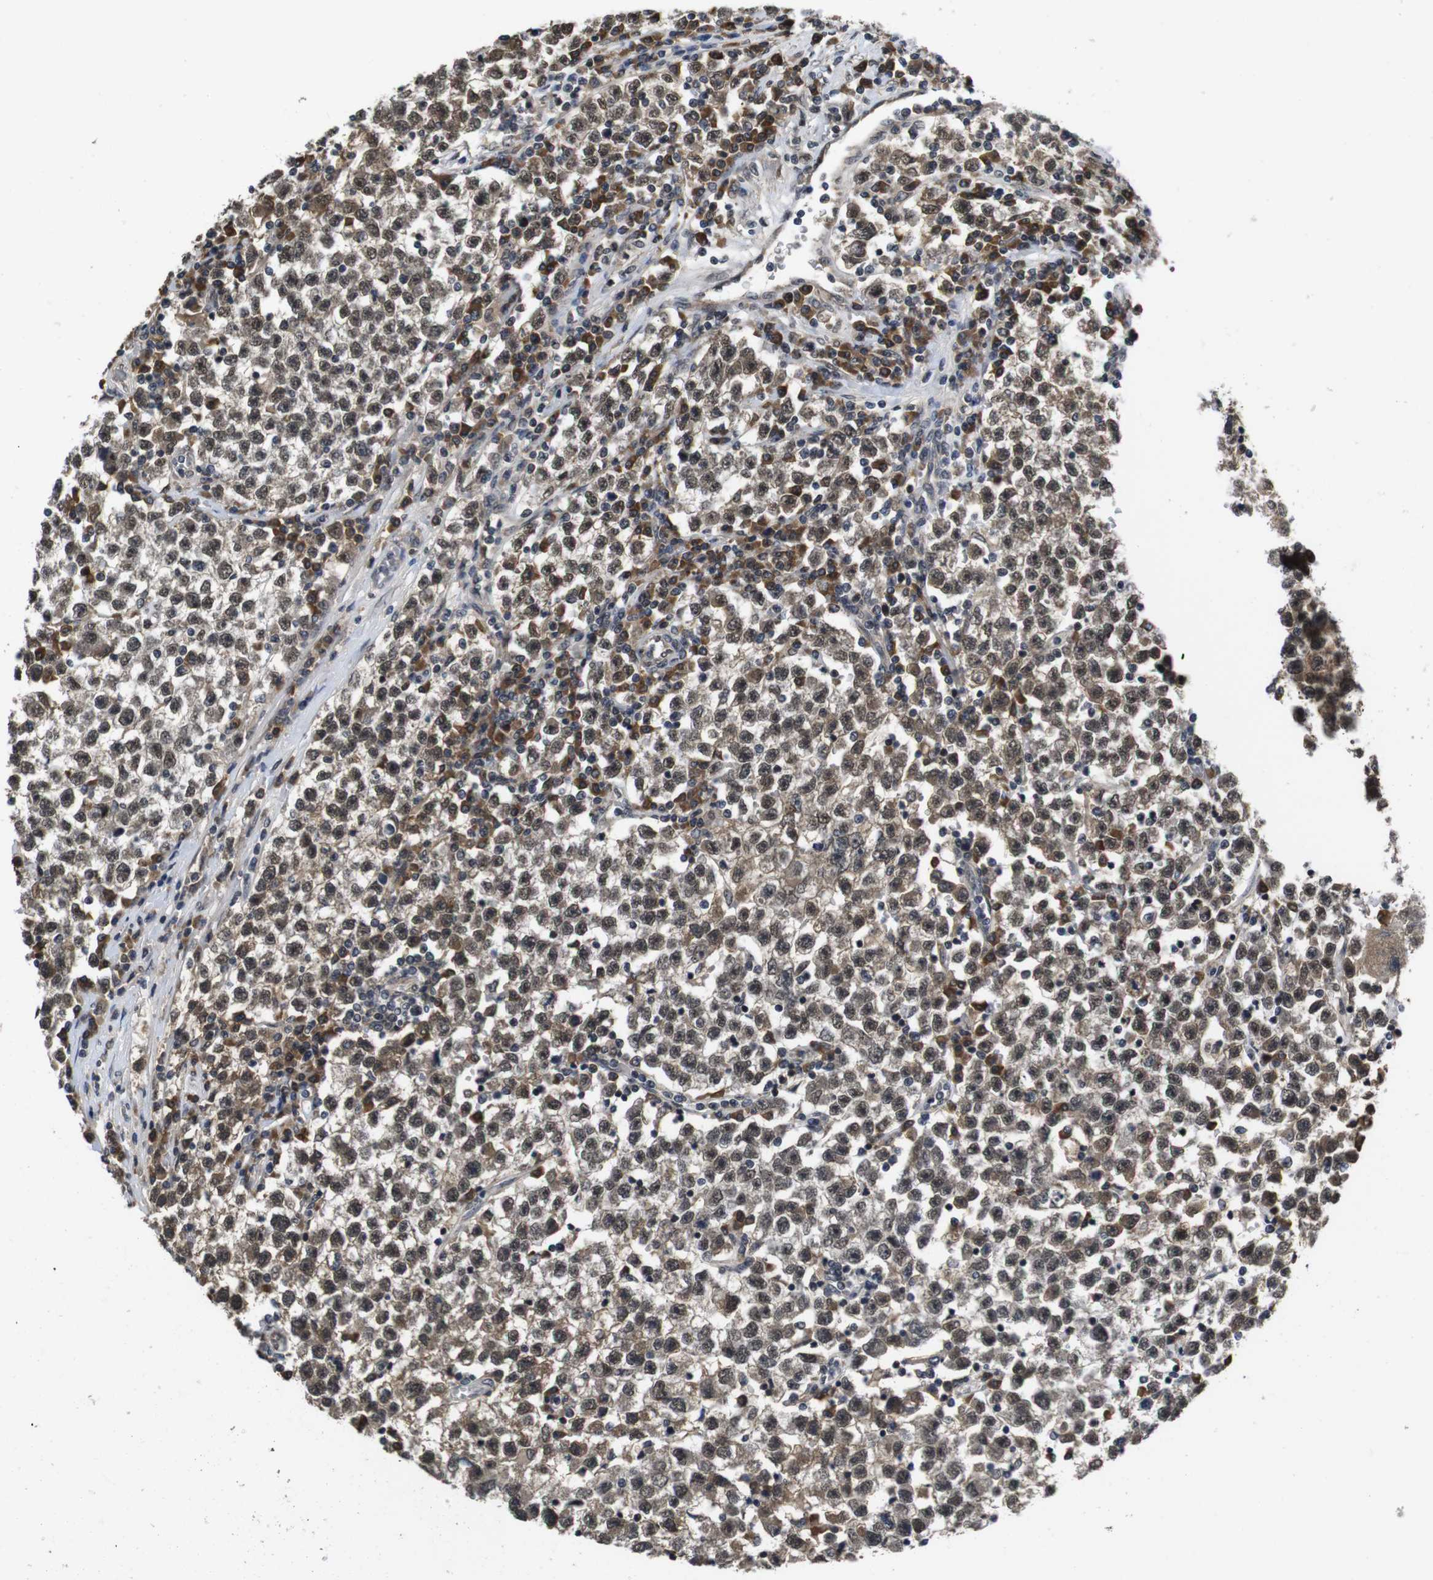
{"staining": {"intensity": "moderate", "quantity": ">75%", "location": "cytoplasmic/membranous,nuclear"}, "tissue": "testis cancer", "cell_type": "Tumor cells", "image_type": "cancer", "snomed": [{"axis": "morphology", "description": "Seminoma, NOS"}, {"axis": "topography", "description": "Testis"}], "caption": "Testis cancer (seminoma) was stained to show a protein in brown. There is medium levels of moderate cytoplasmic/membranous and nuclear expression in about >75% of tumor cells.", "gene": "ZBTB46", "patient": {"sex": "male", "age": 22}}